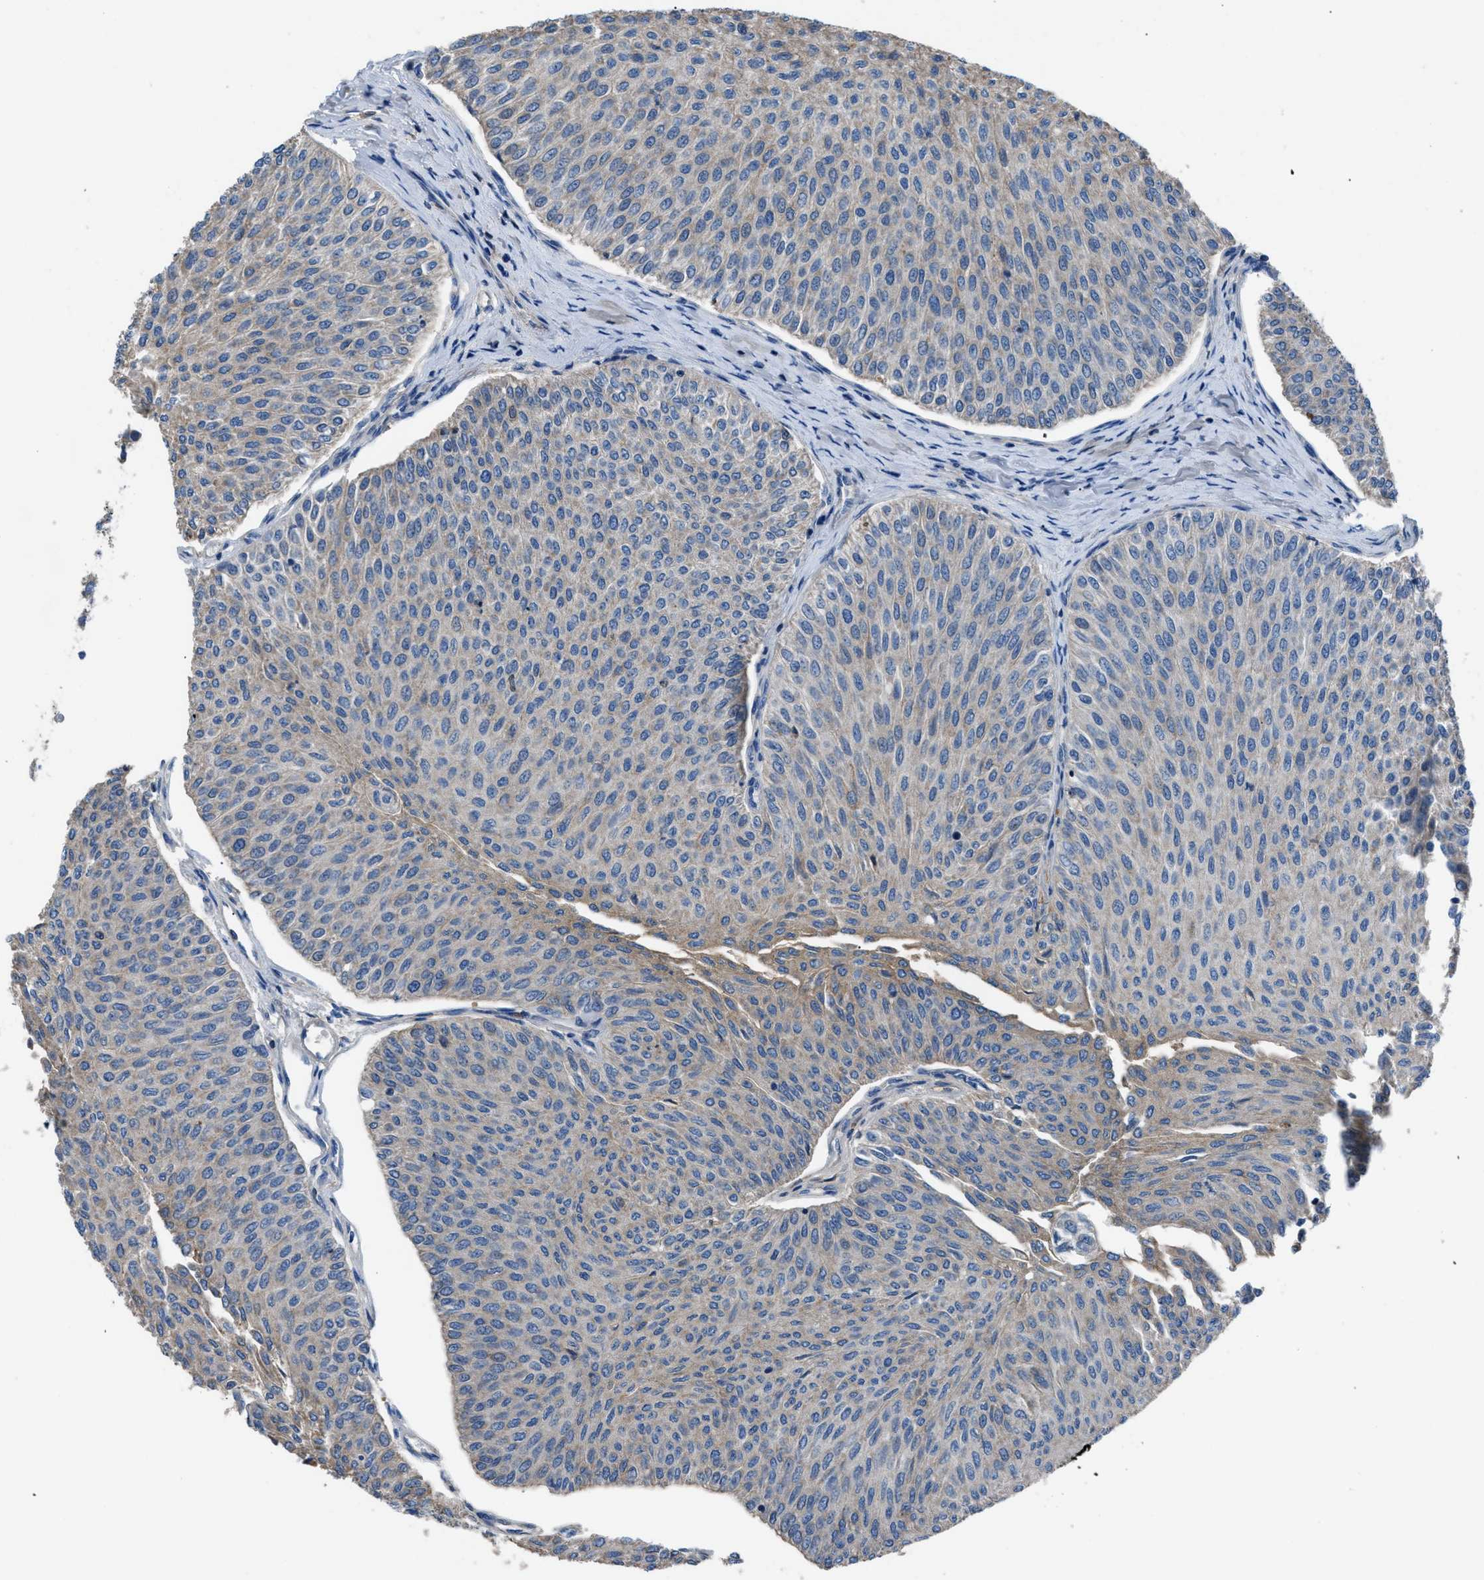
{"staining": {"intensity": "weak", "quantity": "<25%", "location": "cytoplasmic/membranous"}, "tissue": "urothelial cancer", "cell_type": "Tumor cells", "image_type": "cancer", "snomed": [{"axis": "morphology", "description": "Urothelial carcinoma, Low grade"}, {"axis": "topography", "description": "Urinary bladder"}], "caption": "A high-resolution histopathology image shows immunohistochemistry (IHC) staining of low-grade urothelial carcinoma, which reveals no significant staining in tumor cells. (DAB immunohistochemistry visualized using brightfield microscopy, high magnification).", "gene": "SGCZ", "patient": {"sex": "male", "age": 78}}